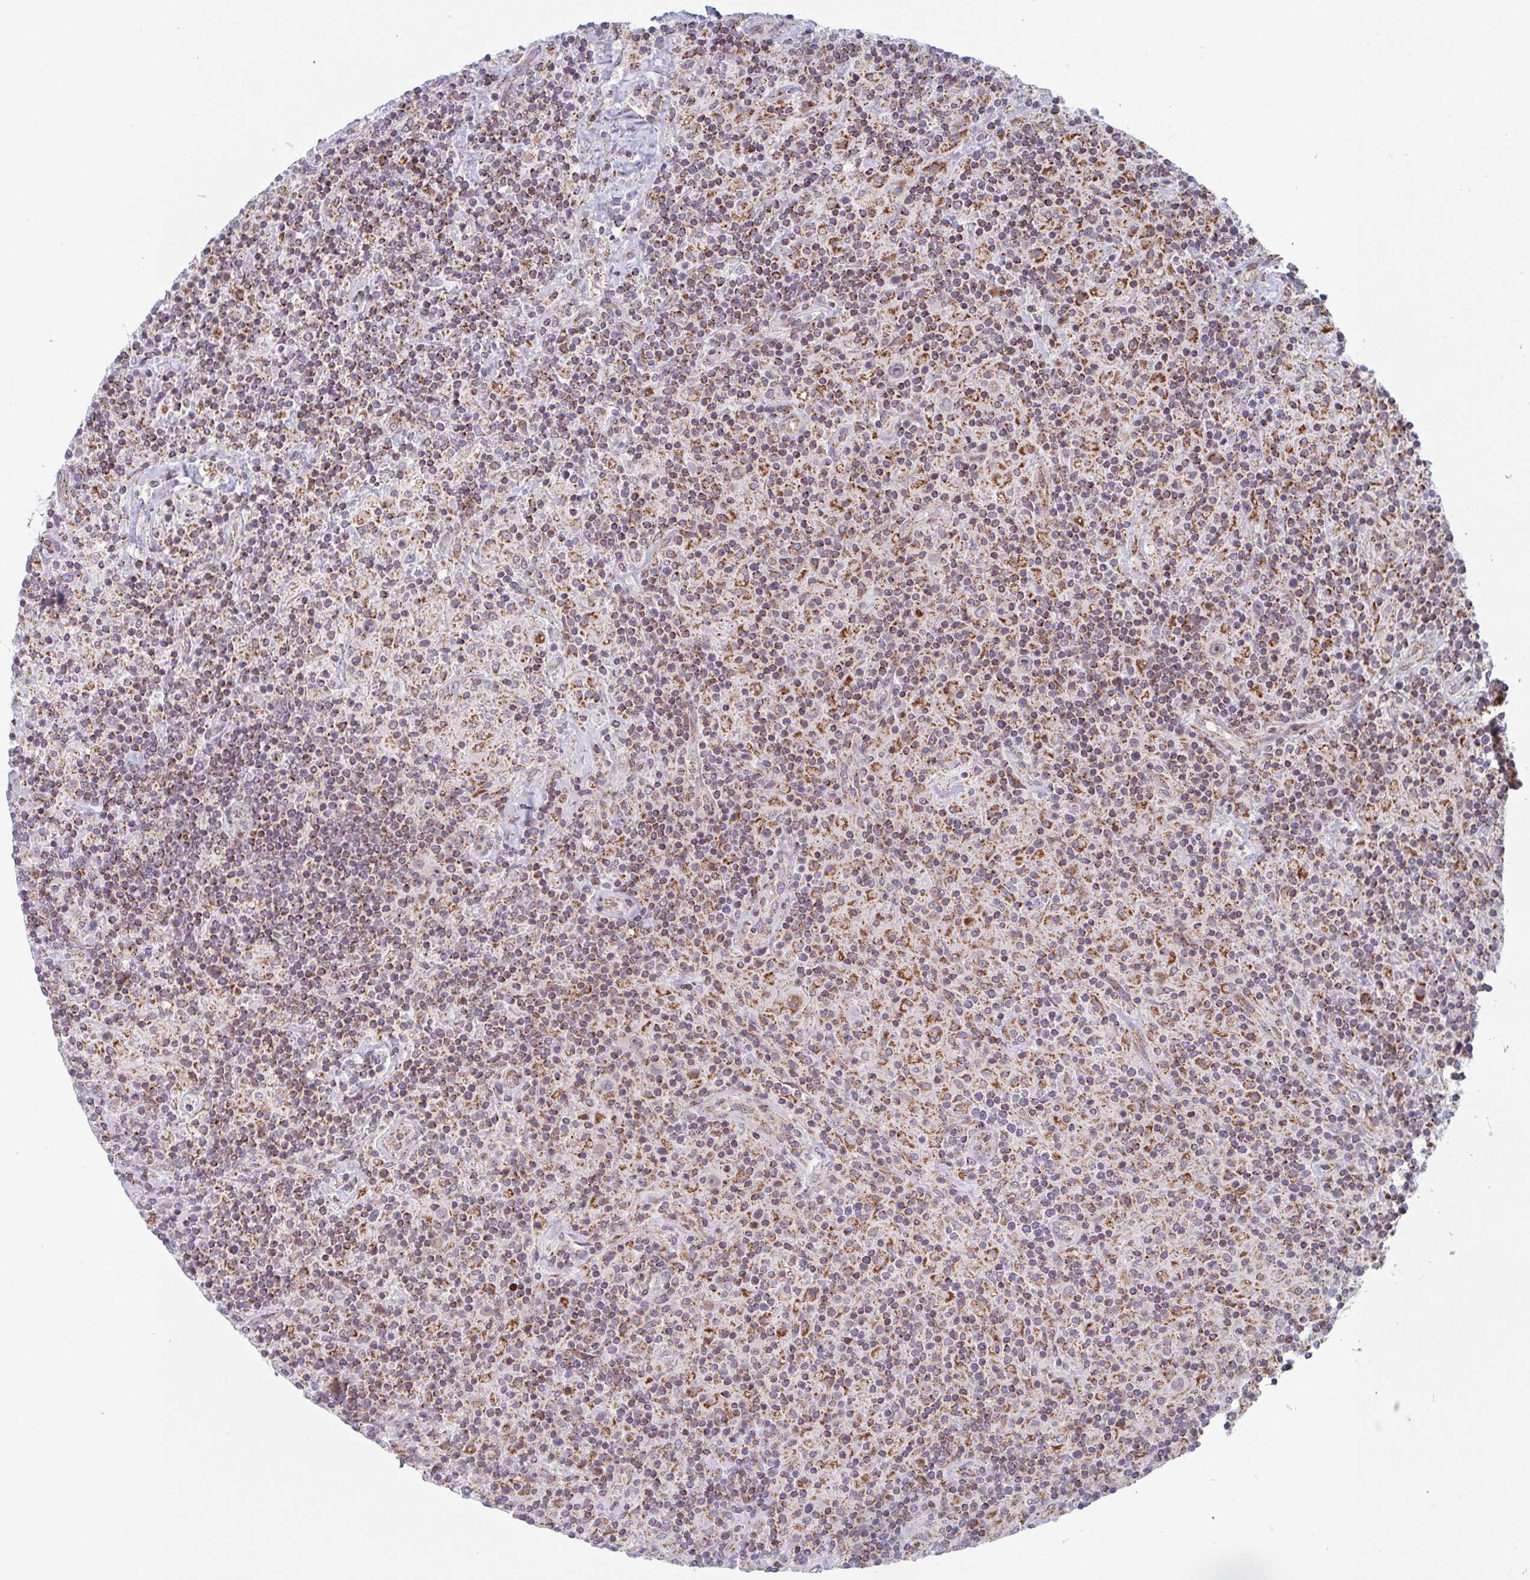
{"staining": {"intensity": "moderate", "quantity": "<25%", "location": "cytoplasmic/membranous"}, "tissue": "lymphoma", "cell_type": "Tumor cells", "image_type": "cancer", "snomed": [{"axis": "morphology", "description": "Hodgkin's disease, NOS"}, {"axis": "topography", "description": "Lymph node"}], "caption": "A brown stain shows moderate cytoplasmic/membranous expression of a protein in lymphoma tumor cells.", "gene": "PRKCH", "patient": {"sex": "male", "age": 70}}